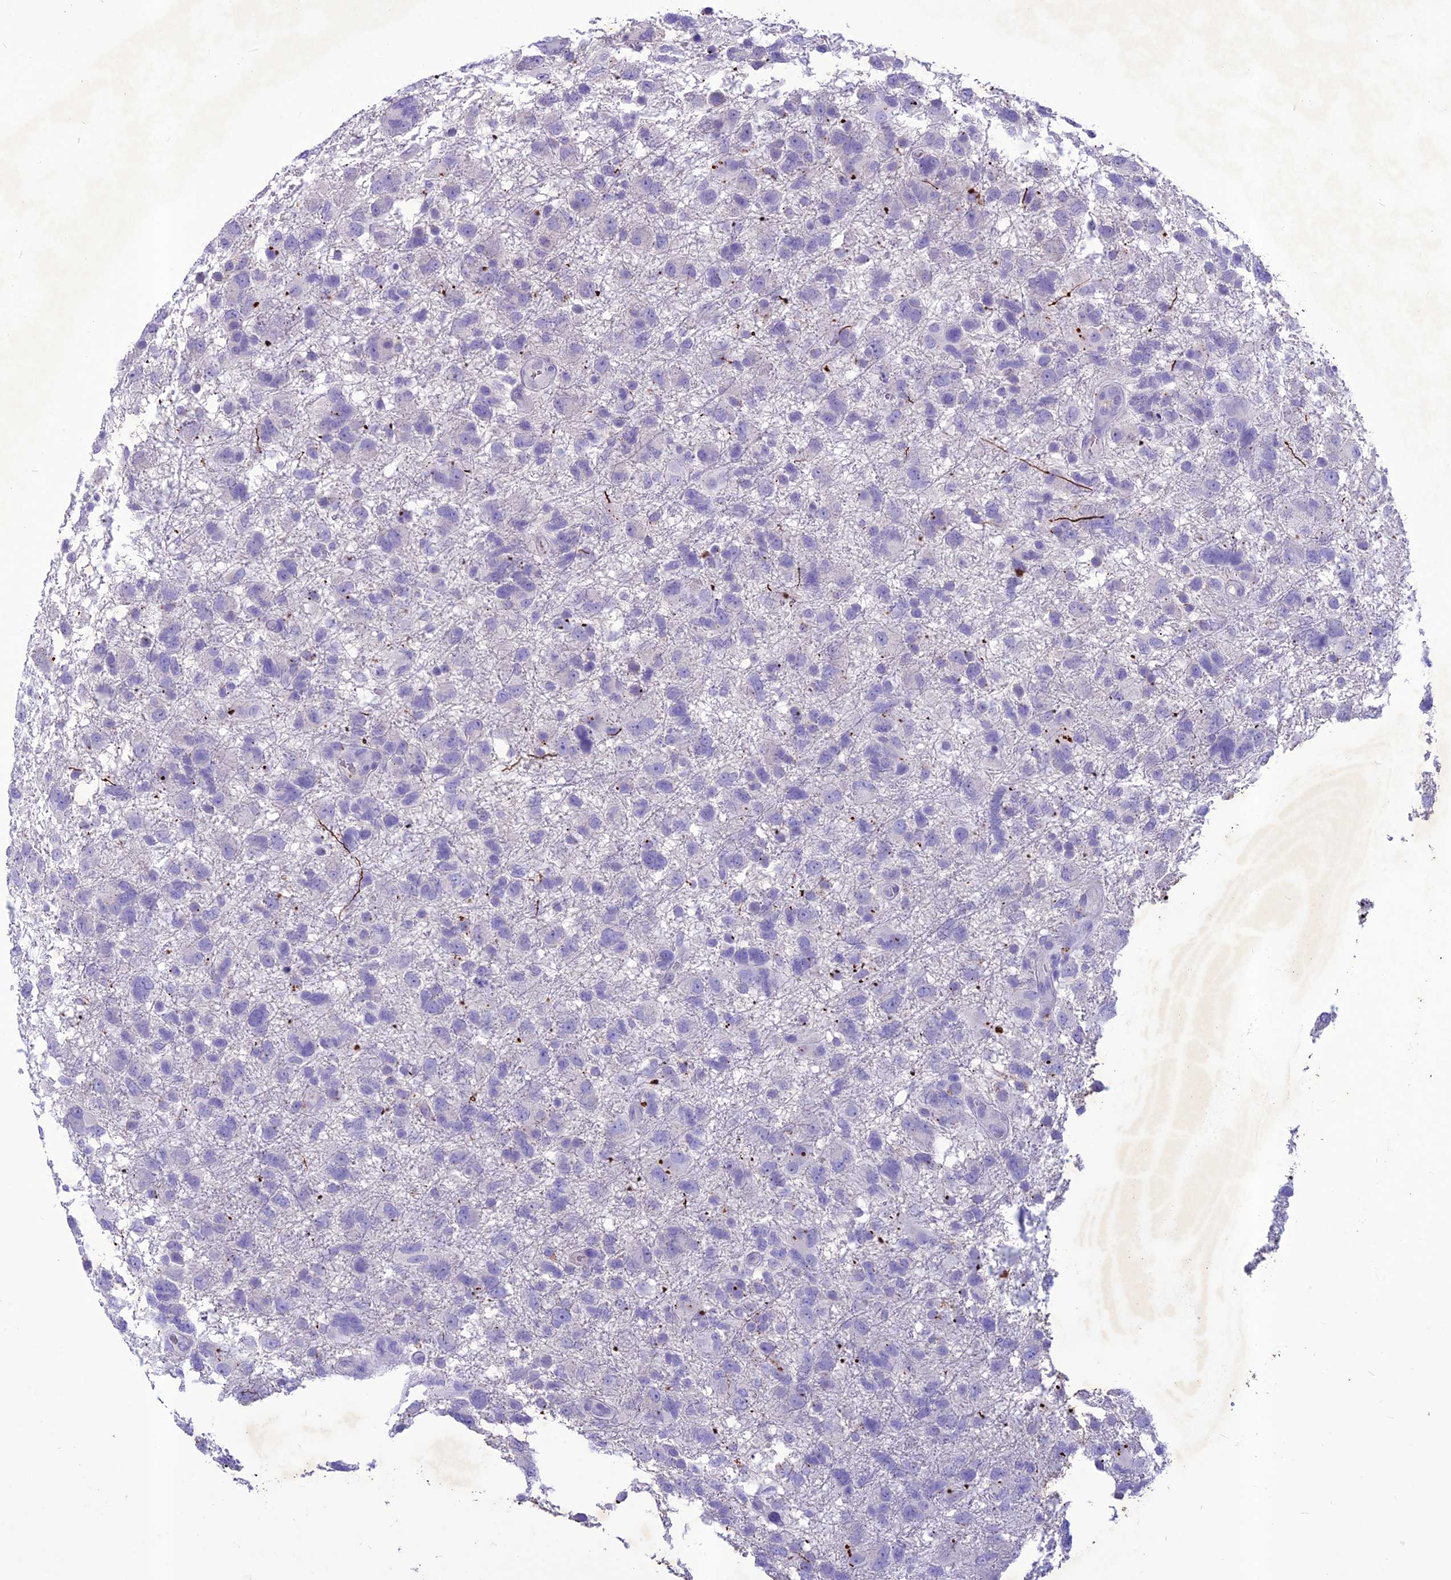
{"staining": {"intensity": "negative", "quantity": "none", "location": "none"}, "tissue": "glioma", "cell_type": "Tumor cells", "image_type": "cancer", "snomed": [{"axis": "morphology", "description": "Glioma, malignant, High grade"}, {"axis": "topography", "description": "Brain"}], "caption": "Tumor cells are negative for brown protein staining in high-grade glioma (malignant).", "gene": "IFT172", "patient": {"sex": "male", "age": 61}}